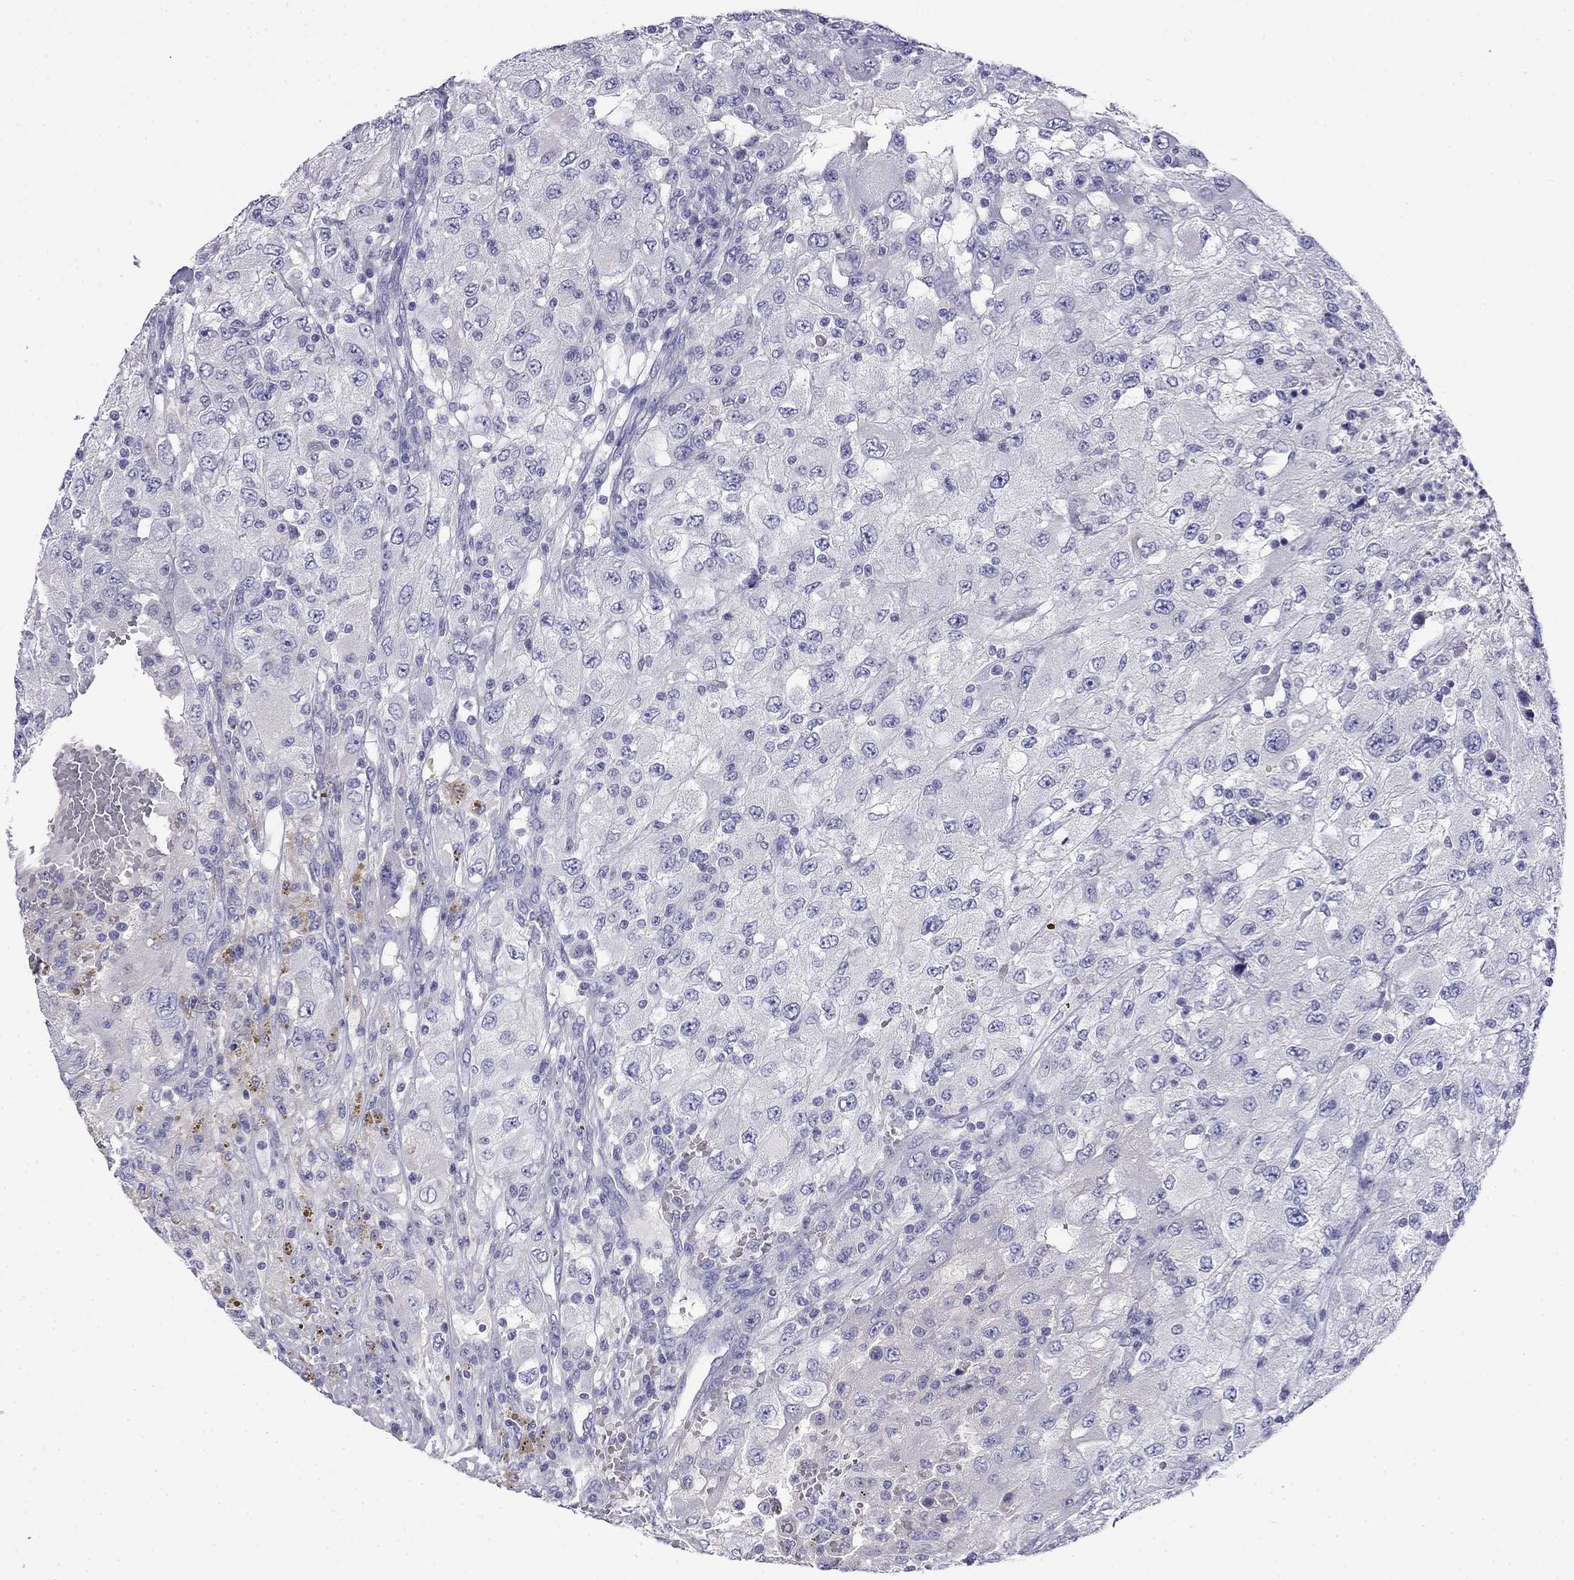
{"staining": {"intensity": "negative", "quantity": "none", "location": "none"}, "tissue": "renal cancer", "cell_type": "Tumor cells", "image_type": "cancer", "snomed": [{"axis": "morphology", "description": "Adenocarcinoma, NOS"}, {"axis": "topography", "description": "Kidney"}], "caption": "Histopathology image shows no significant protein staining in tumor cells of renal cancer.", "gene": "MYO15A", "patient": {"sex": "female", "age": 67}}